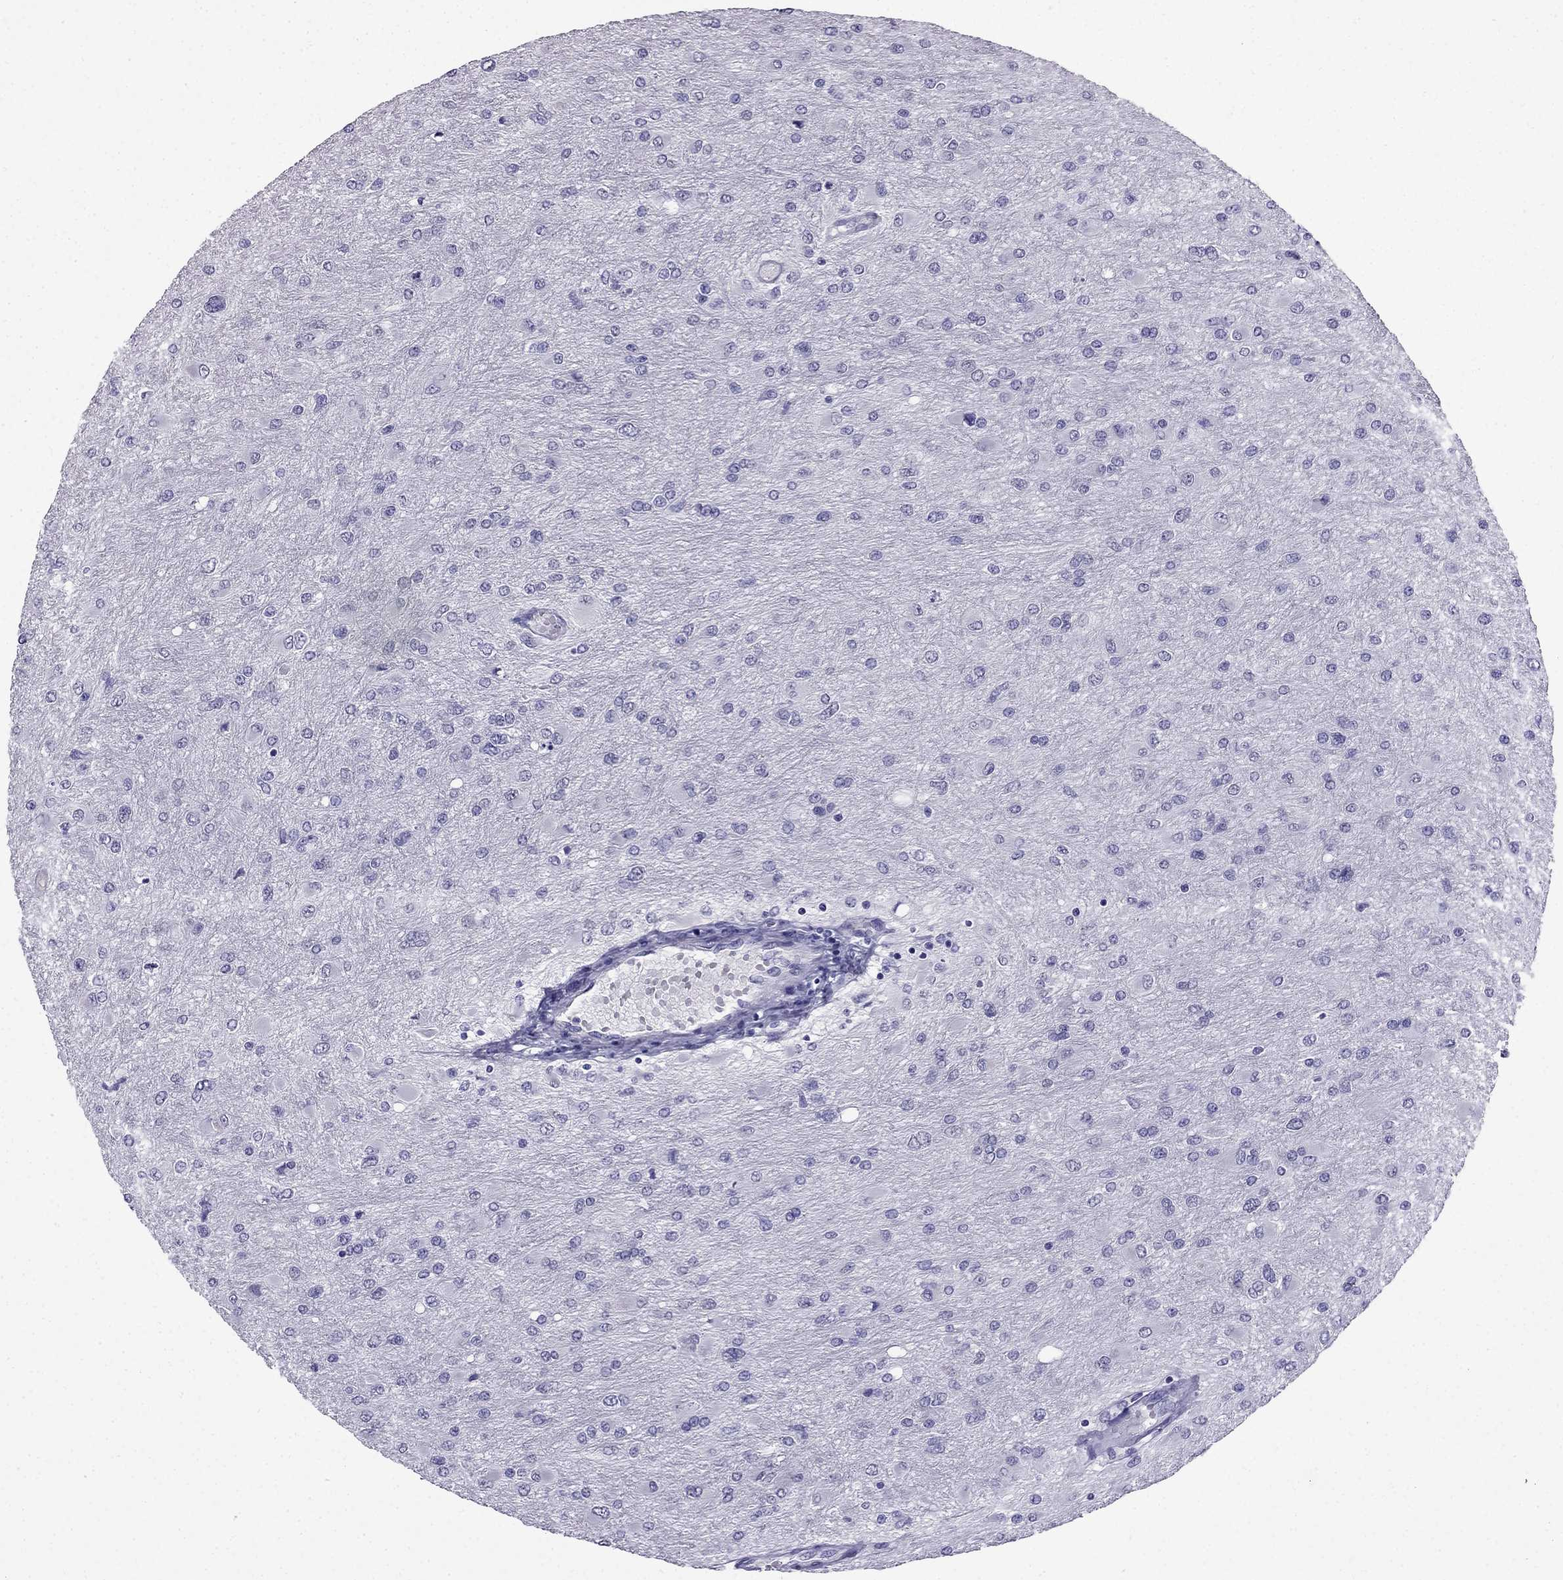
{"staining": {"intensity": "negative", "quantity": "none", "location": "none"}, "tissue": "glioma", "cell_type": "Tumor cells", "image_type": "cancer", "snomed": [{"axis": "morphology", "description": "Glioma, malignant, High grade"}, {"axis": "topography", "description": "Cerebral cortex"}], "caption": "IHC histopathology image of human malignant high-grade glioma stained for a protein (brown), which demonstrates no positivity in tumor cells.", "gene": "CDHR4", "patient": {"sex": "female", "age": 36}}